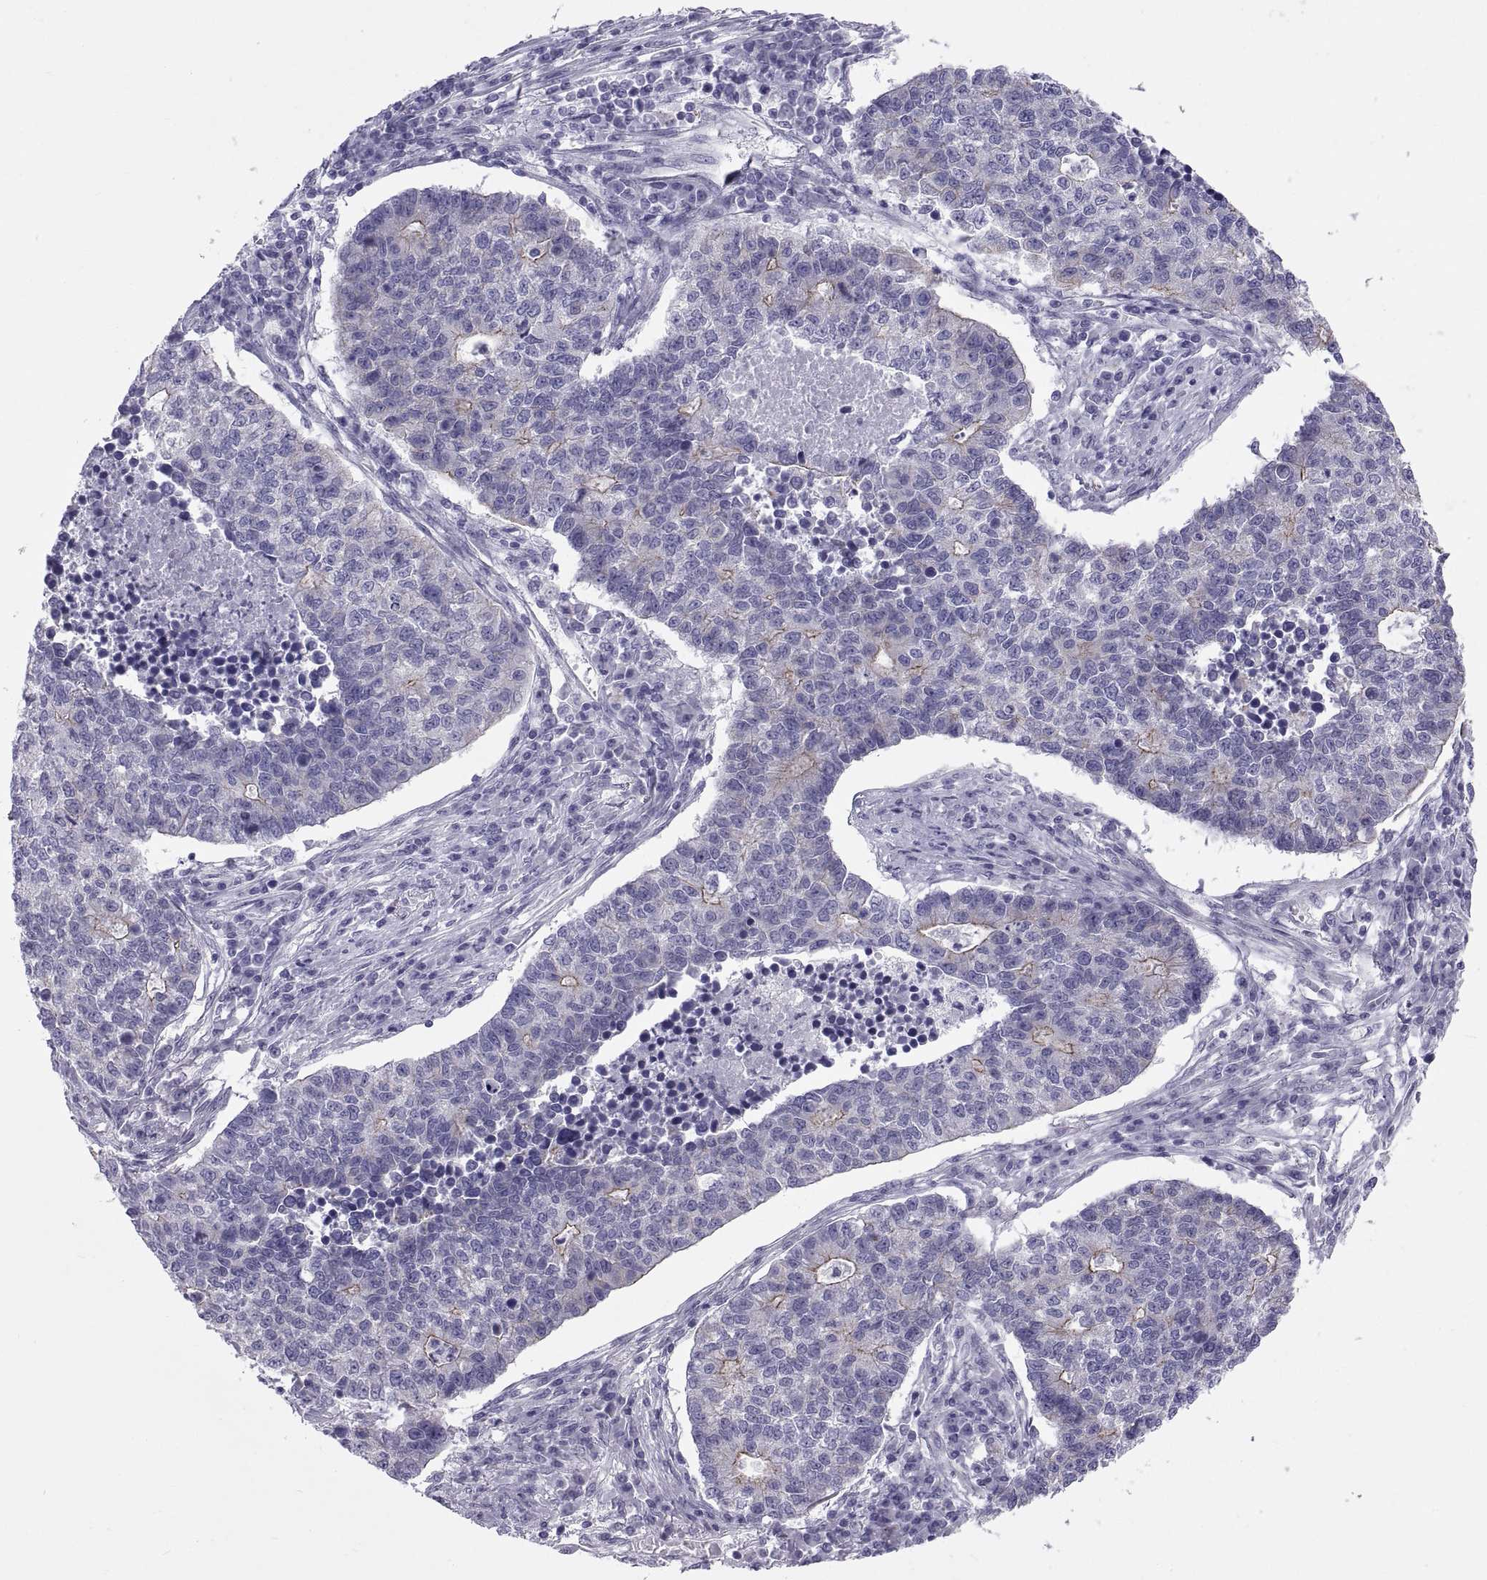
{"staining": {"intensity": "negative", "quantity": "none", "location": "none"}, "tissue": "lung cancer", "cell_type": "Tumor cells", "image_type": "cancer", "snomed": [{"axis": "morphology", "description": "Adenocarcinoma, NOS"}, {"axis": "topography", "description": "Lung"}], "caption": "Lung cancer (adenocarcinoma) was stained to show a protein in brown. There is no significant expression in tumor cells.", "gene": "RNASE12", "patient": {"sex": "male", "age": 57}}